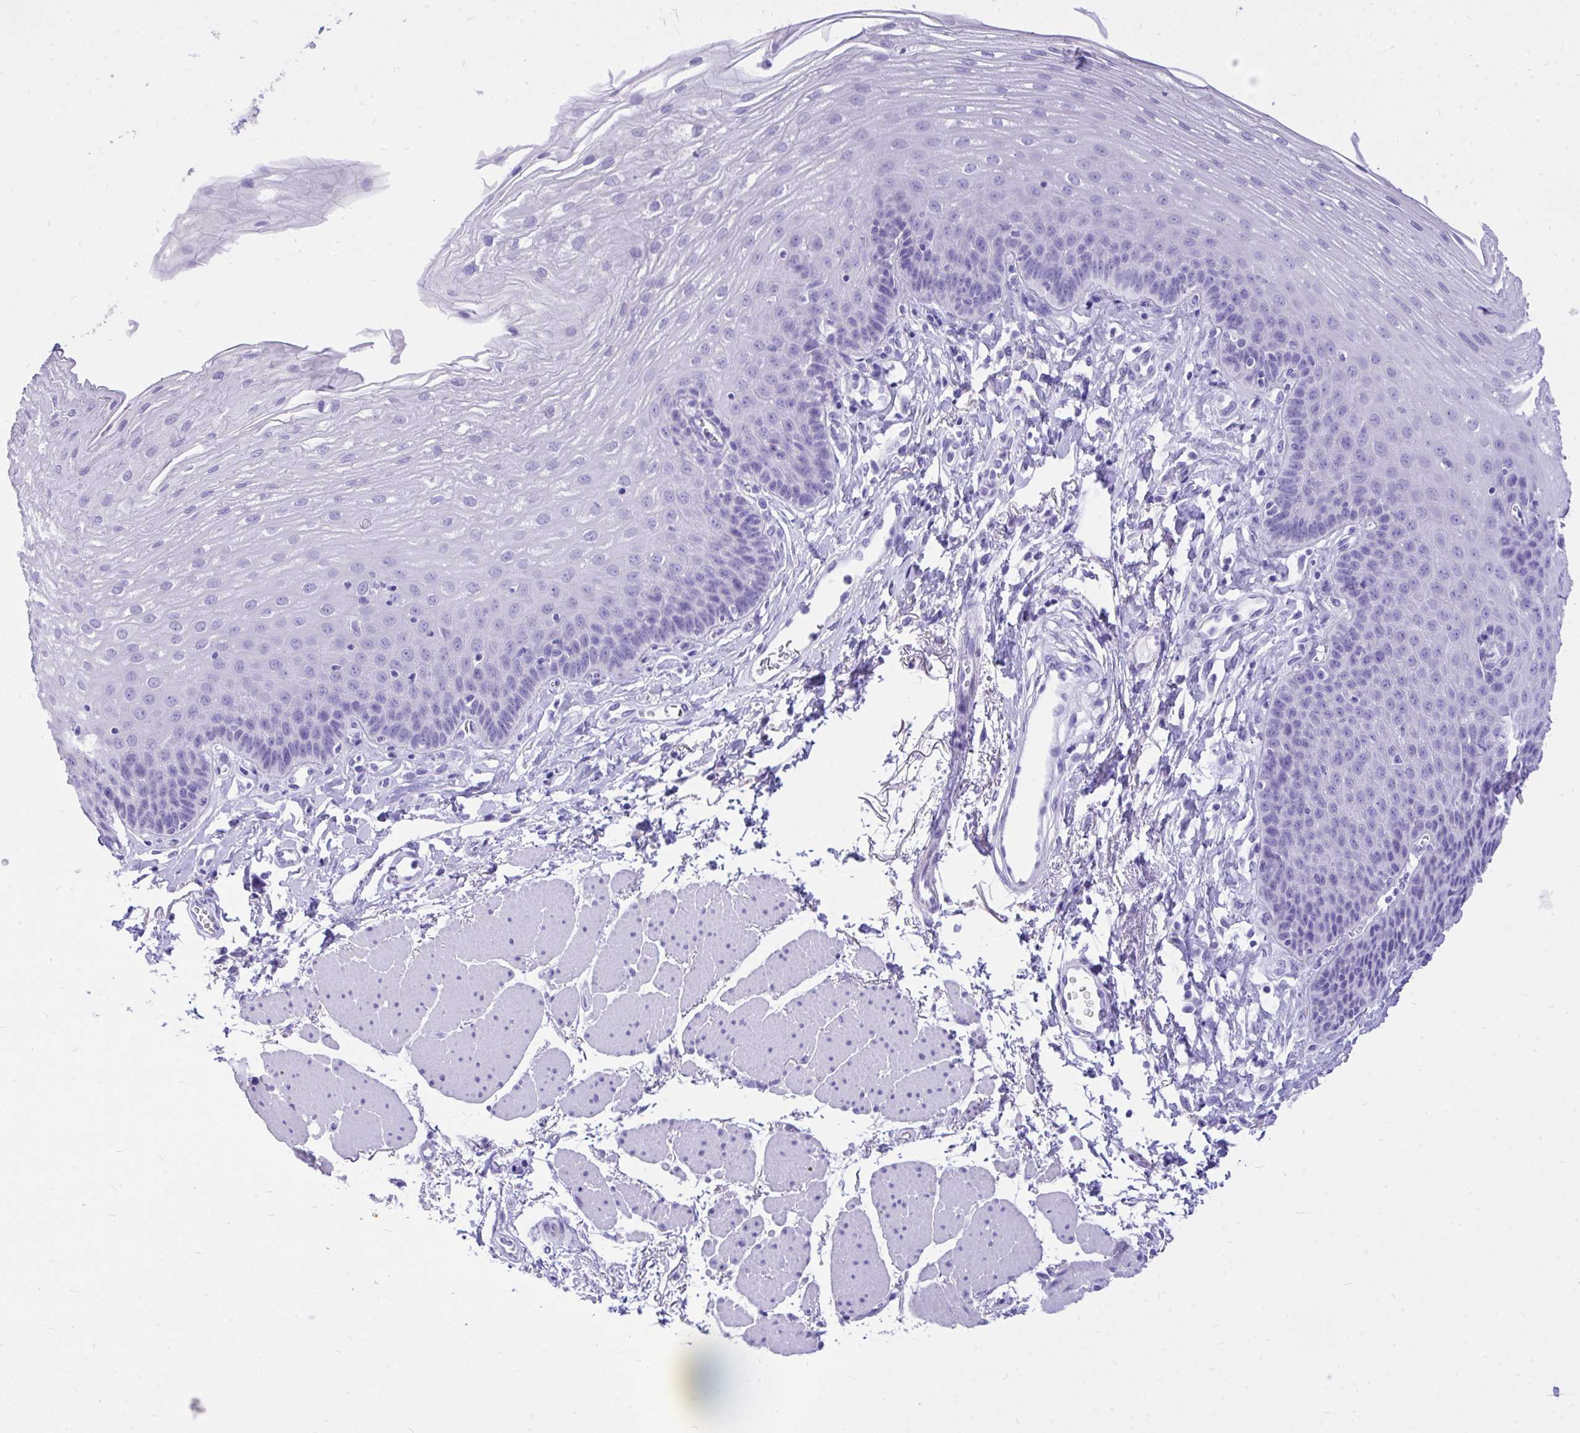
{"staining": {"intensity": "negative", "quantity": "none", "location": "none"}, "tissue": "esophagus", "cell_type": "Squamous epithelial cells", "image_type": "normal", "snomed": [{"axis": "morphology", "description": "Normal tissue, NOS"}, {"axis": "topography", "description": "Esophagus"}], "caption": "Immunohistochemical staining of benign esophagus shows no significant staining in squamous epithelial cells.", "gene": "MON1A", "patient": {"sex": "female", "age": 81}}